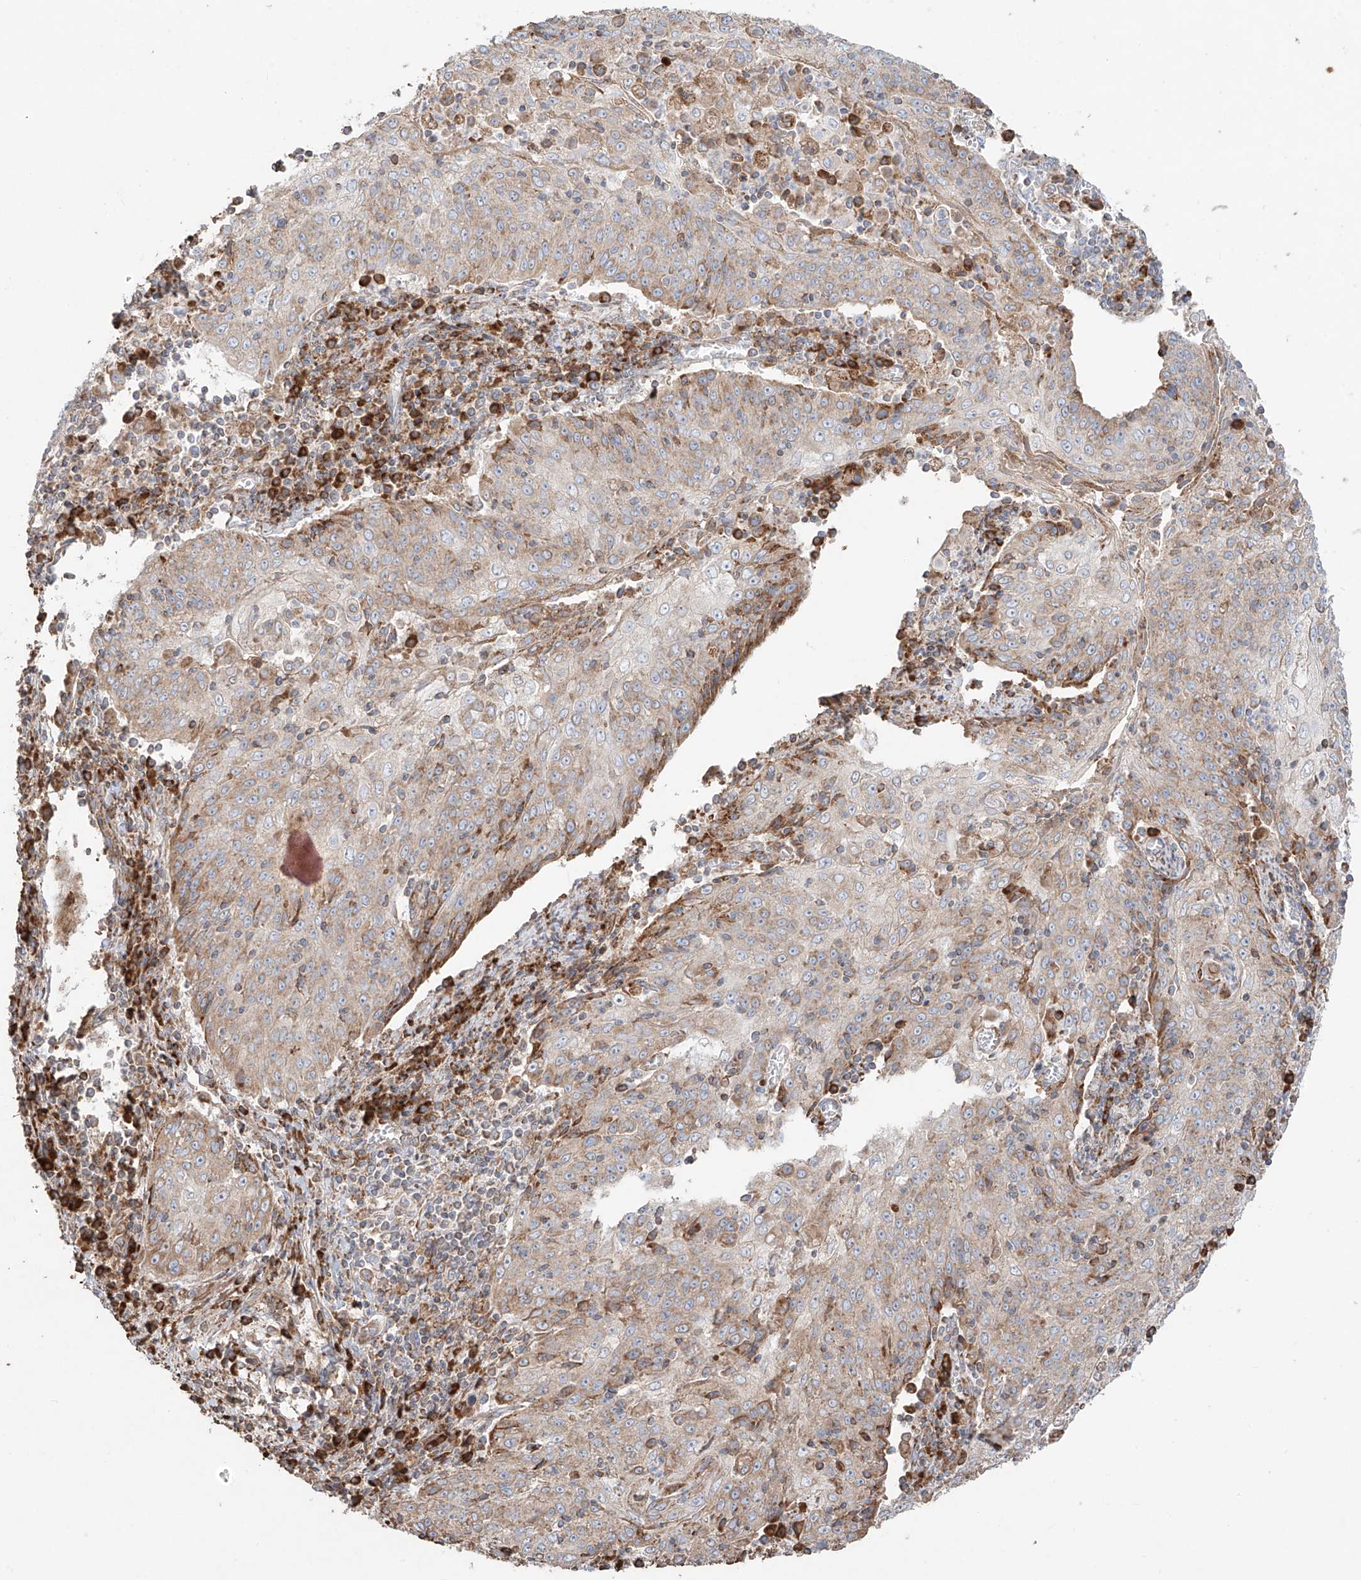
{"staining": {"intensity": "moderate", "quantity": "<25%", "location": "cytoplasmic/membranous"}, "tissue": "cervical cancer", "cell_type": "Tumor cells", "image_type": "cancer", "snomed": [{"axis": "morphology", "description": "Squamous cell carcinoma, NOS"}, {"axis": "topography", "description": "Cervix"}], "caption": "There is low levels of moderate cytoplasmic/membranous positivity in tumor cells of cervical squamous cell carcinoma, as demonstrated by immunohistochemical staining (brown color).", "gene": "COLGALT2", "patient": {"sex": "female", "age": 48}}